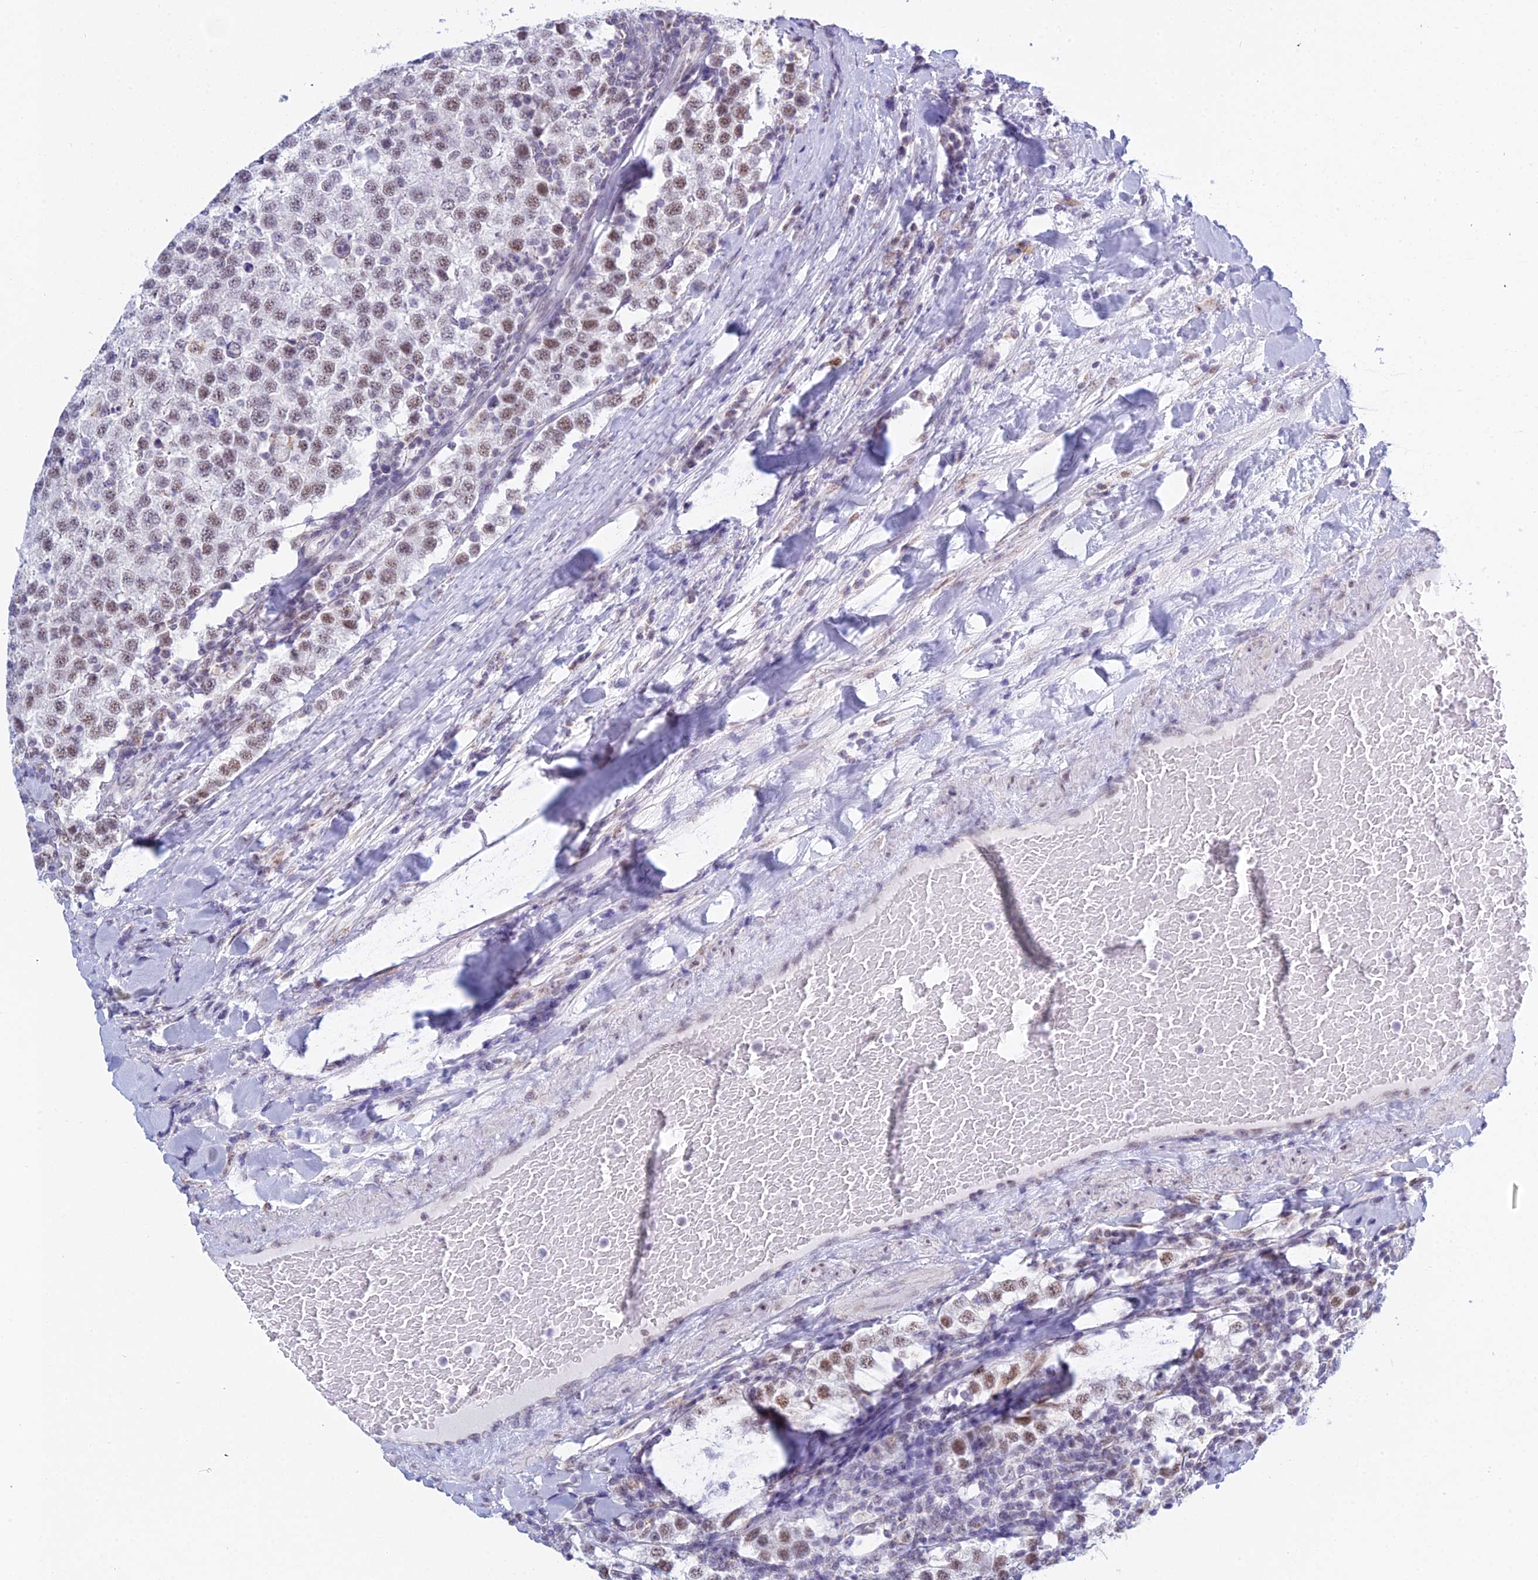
{"staining": {"intensity": "moderate", "quantity": "25%-75%", "location": "nuclear"}, "tissue": "testis cancer", "cell_type": "Tumor cells", "image_type": "cancer", "snomed": [{"axis": "morphology", "description": "Seminoma, NOS"}, {"axis": "topography", "description": "Testis"}], "caption": "Immunohistochemical staining of human testis cancer (seminoma) reveals medium levels of moderate nuclear positivity in approximately 25%-75% of tumor cells. Using DAB (brown) and hematoxylin (blue) stains, captured at high magnification using brightfield microscopy.", "gene": "KLF14", "patient": {"sex": "male", "age": 34}}